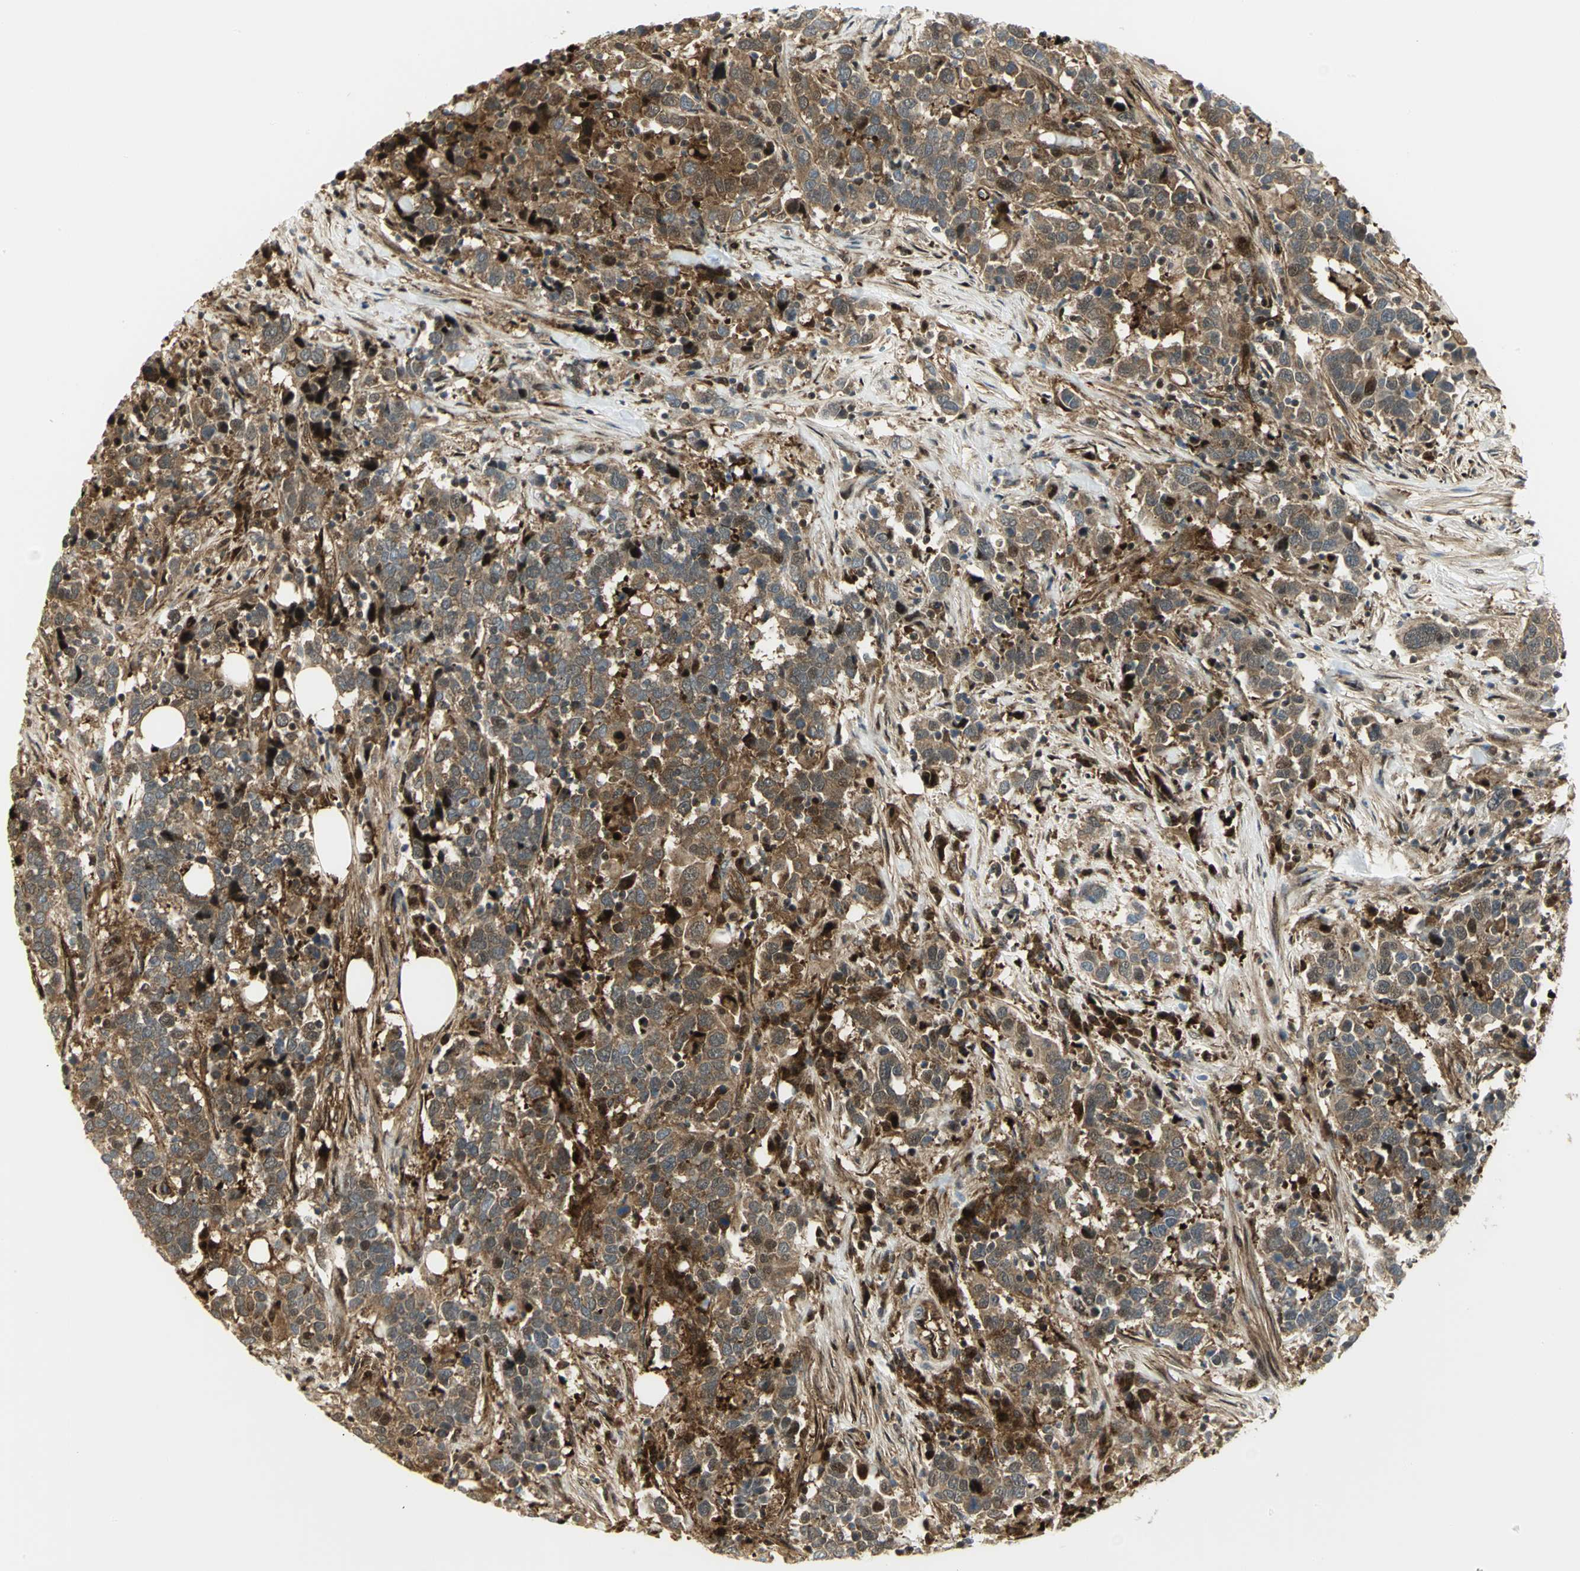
{"staining": {"intensity": "moderate", "quantity": ">75%", "location": "cytoplasmic/membranous"}, "tissue": "urothelial cancer", "cell_type": "Tumor cells", "image_type": "cancer", "snomed": [{"axis": "morphology", "description": "Urothelial carcinoma, High grade"}, {"axis": "topography", "description": "Urinary bladder"}], "caption": "Protein analysis of urothelial carcinoma (high-grade) tissue demonstrates moderate cytoplasmic/membranous expression in approximately >75% of tumor cells. (DAB = brown stain, brightfield microscopy at high magnification).", "gene": "EEA1", "patient": {"sex": "male", "age": 61}}